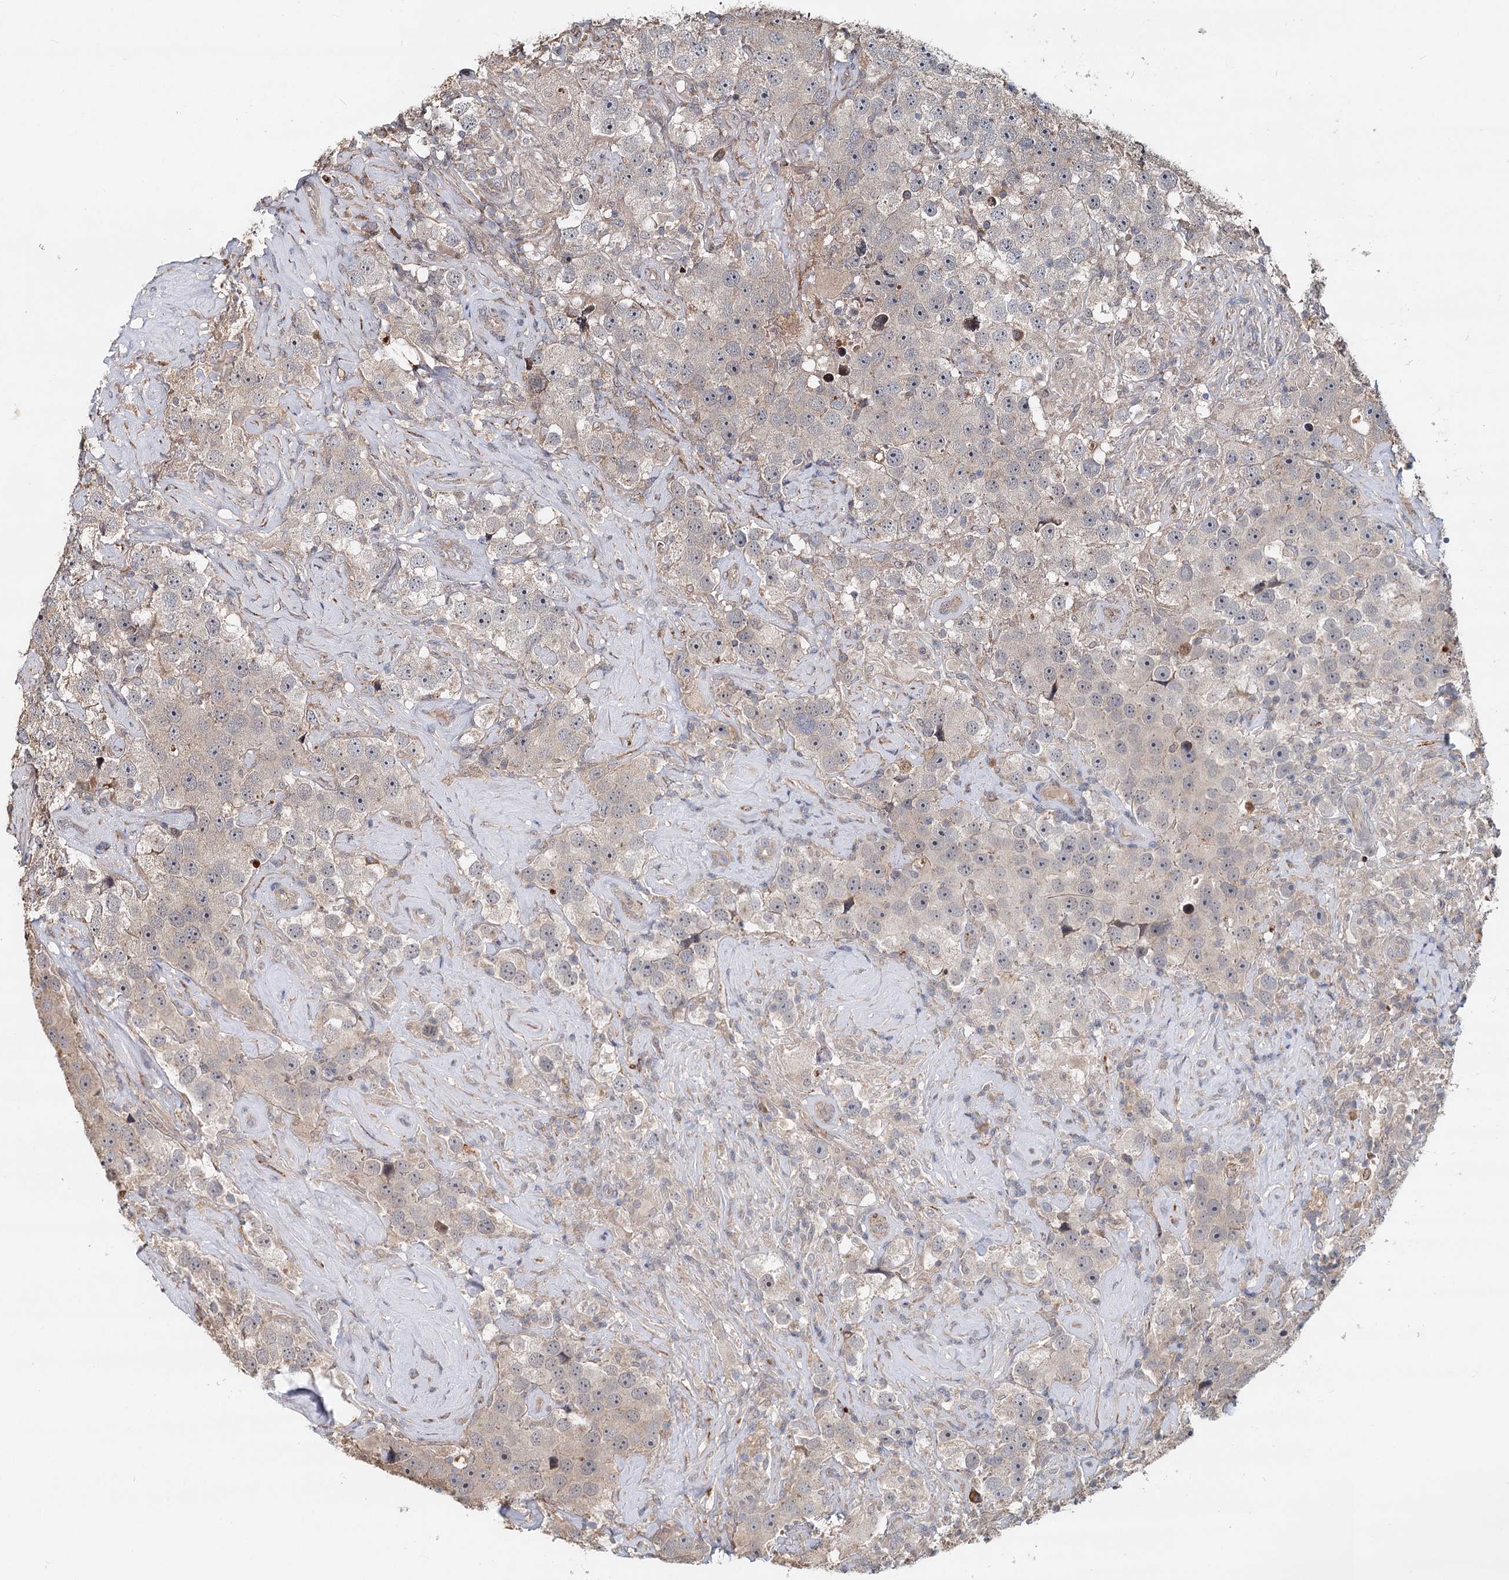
{"staining": {"intensity": "negative", "quantity": "none", "location": "none"}, "tissue": "testis cancer", "cell_type": "Tumor cells", "image_type": "cancer", "snomed": [{"axis": "morphology", "description": "Seminoma, NOS"}, {"axis": "topography", "description": "Testis"}], "caption": "Immunohistochemistry (IHC) of testis cancer (seminoma) demonstrates no expression in tumor cells.", "gene": "RNF111", "patient": {"sex": "male", "age": 49}}